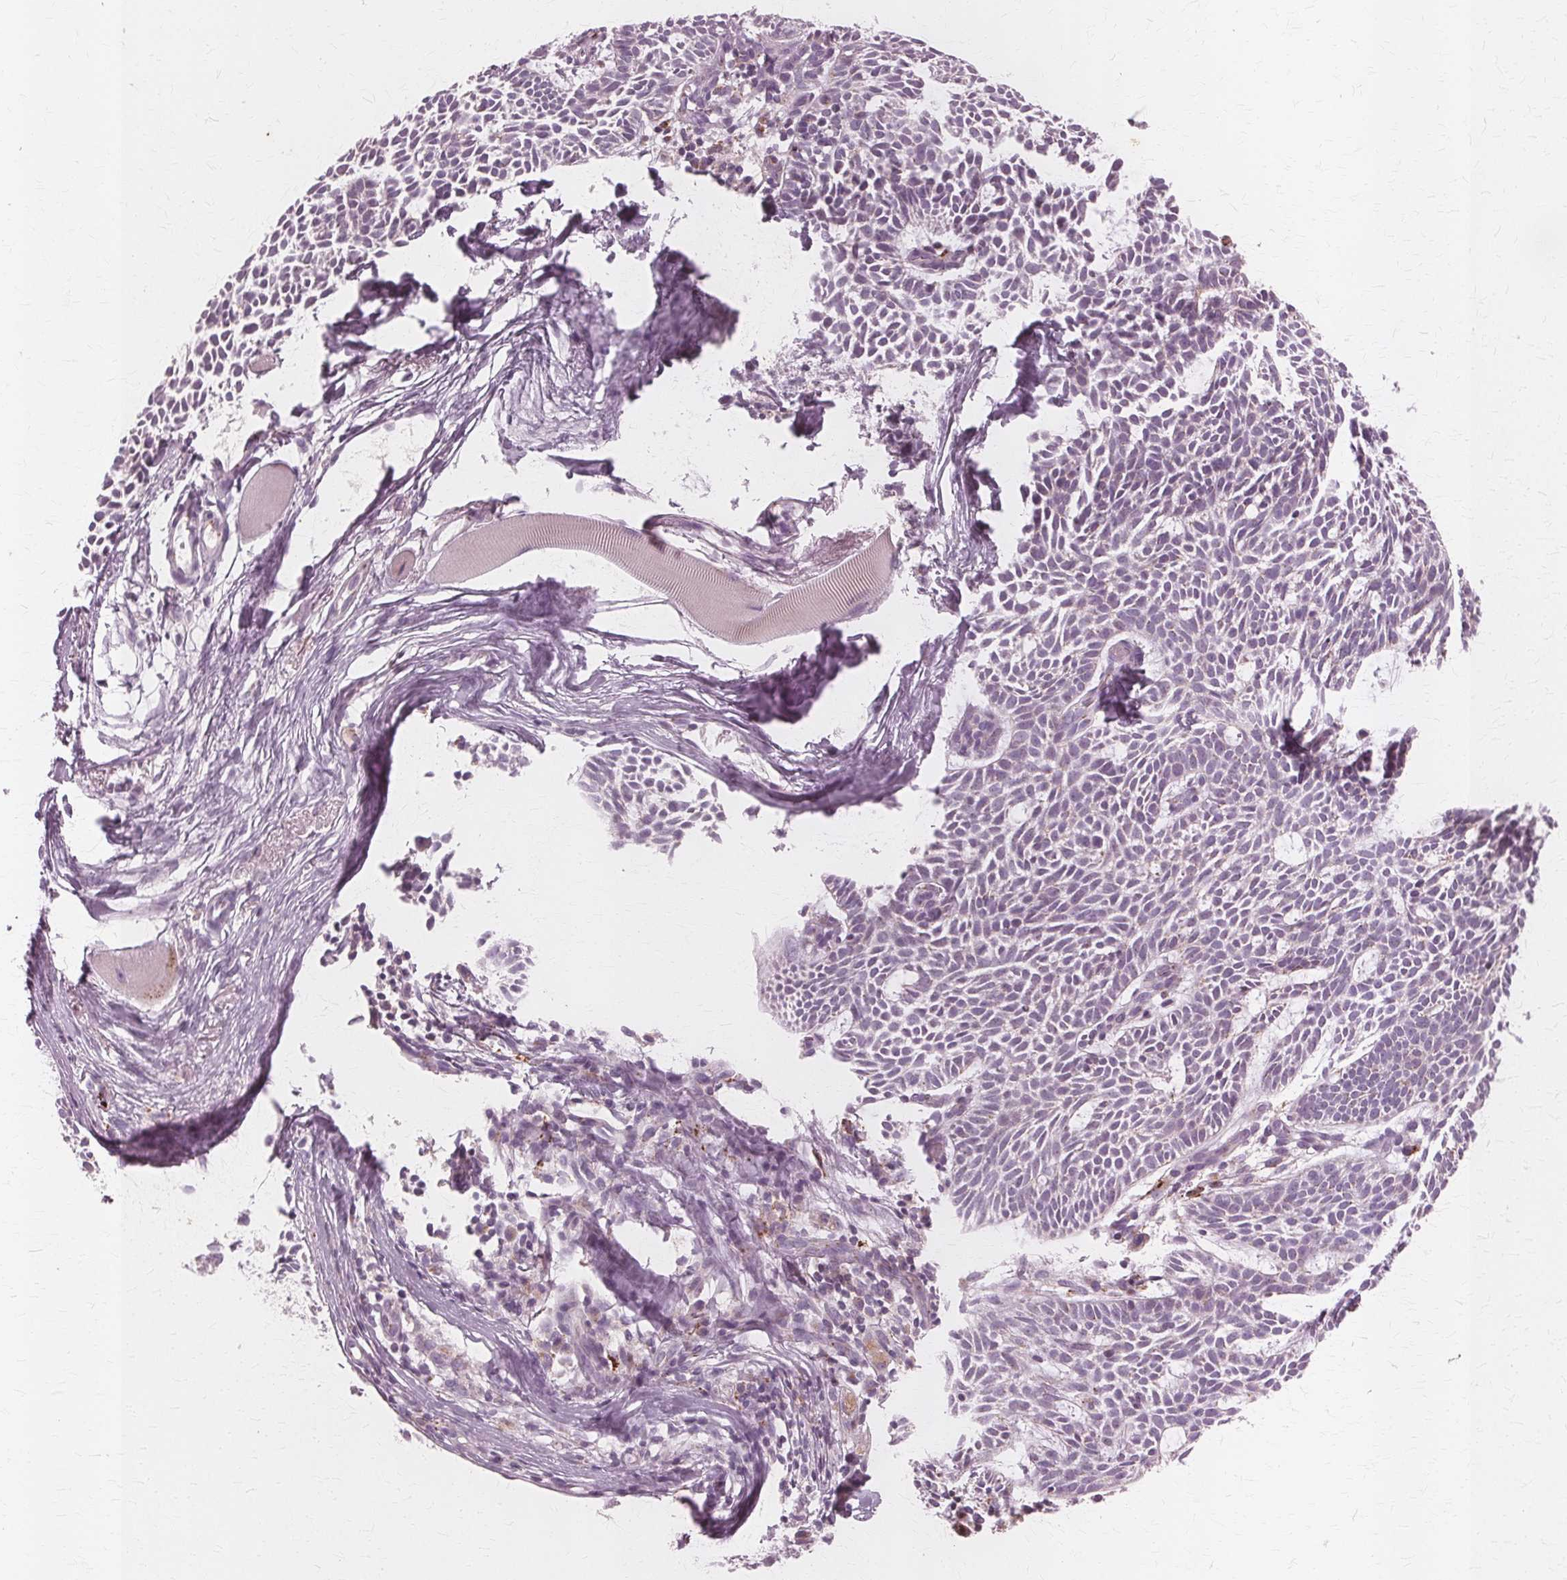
{"staining": {"intensity": "negative", "quantity": "none", "location": "none"}, "tissue": "skin cancer", "cell_type": "Tumor cells", "image_type": "cancer", "snomed": [{"axis": "morphology", "description": "Basal cell carcinoma"}, {"axis": "topography", "description": "Skin"}], "caption": "Human skin basal cell carcinoma stained for a protein using IHC reveals no staining in tumor cells.", "gene": "DNASE2", "patient": {"sex": "male", "age": 83}}